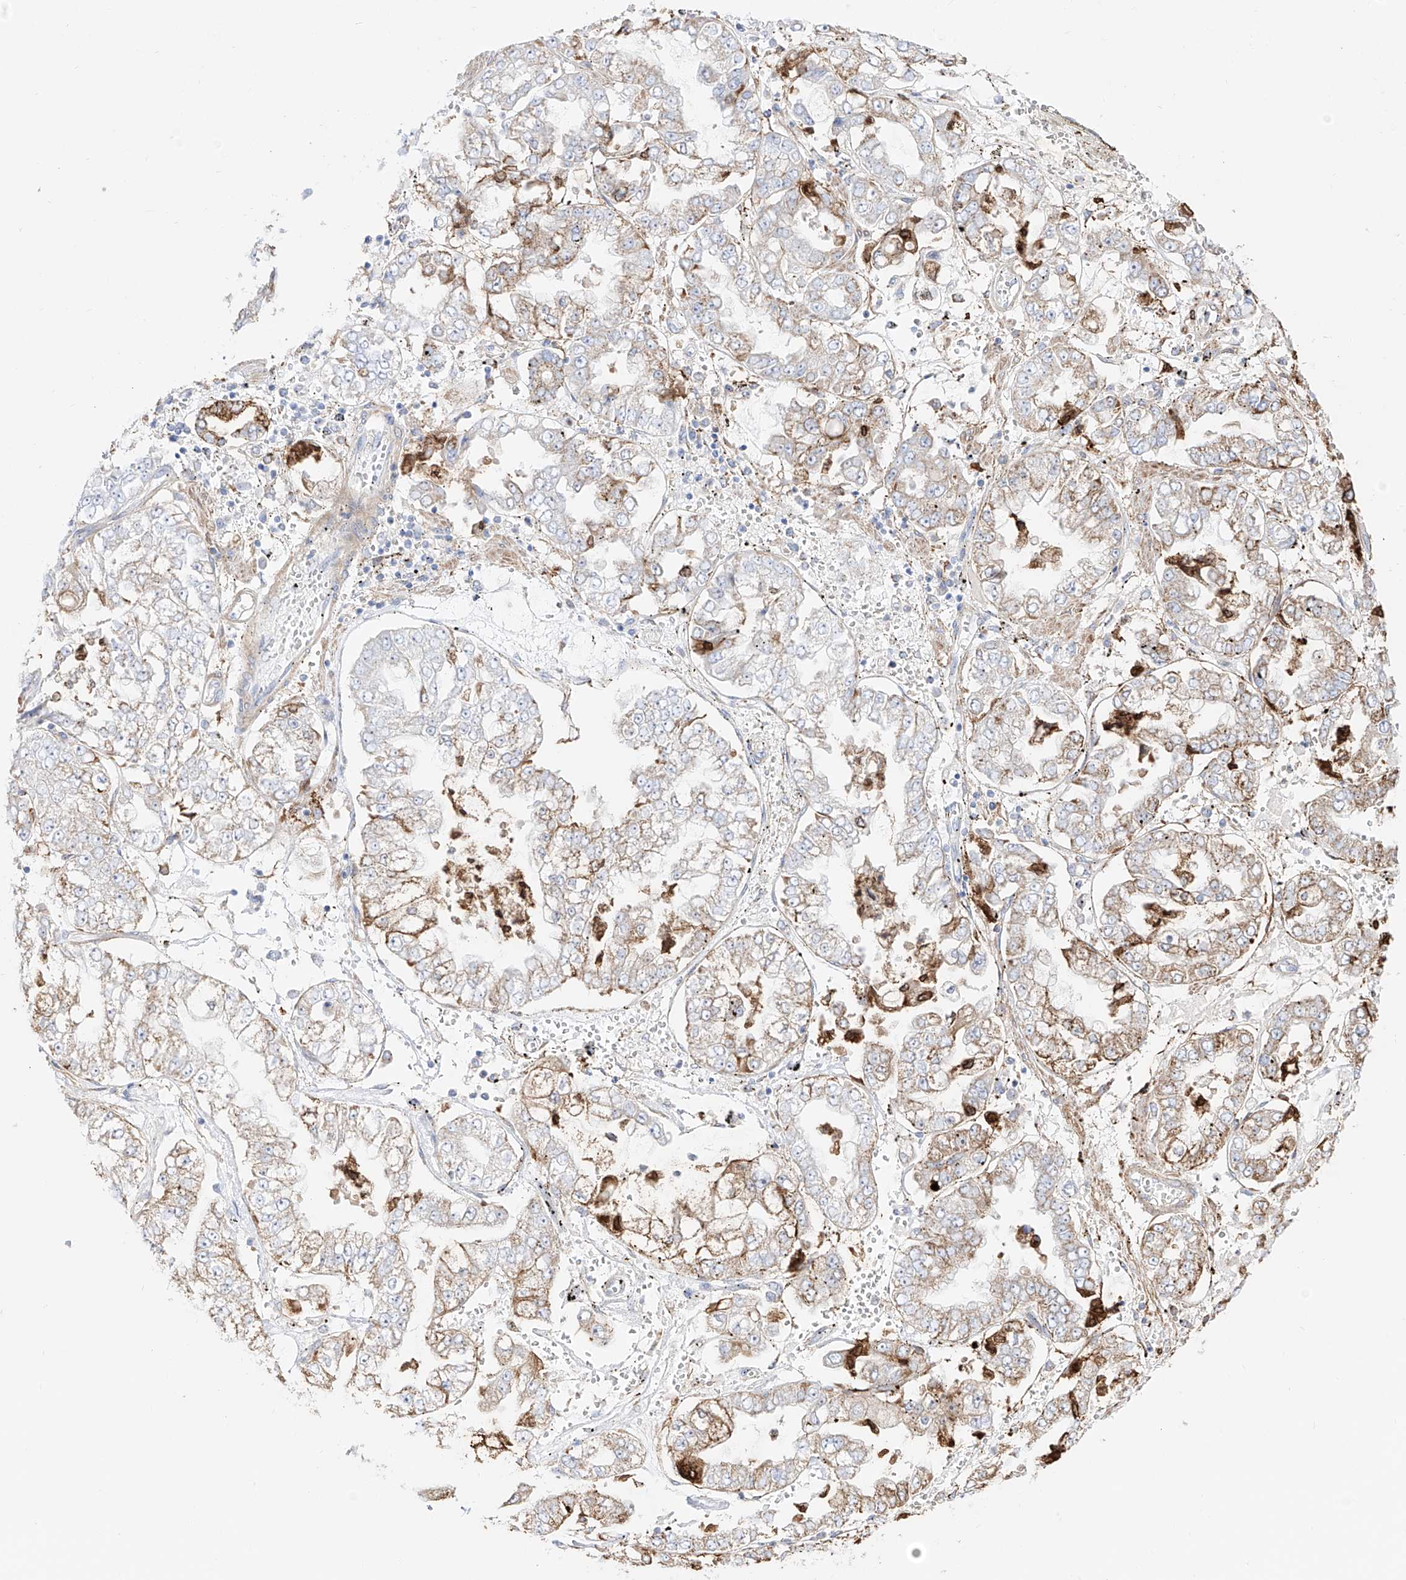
{"staining": {"intensity": "moderate", "quantity": "25%-75%", "location": "cytoplasmic/membranous"}, "tissue": "stomach cancer", "cell_type": "Tumor cells", "image_type": "cancer", "snomed": [{"axis": "morphology", "description": "Adenocarcinoma, NOS"}, {"axis": "topography", "description": "Stomach"}], "caption": "Protein staining of adenocarcinoma (stomach) tissue shows moderate cytoplasmic/membranous staining in approximately 25%-75% of tumor cells.", "gene": "ZGRF1", "patient": {"sex": "male", "age": 76}}